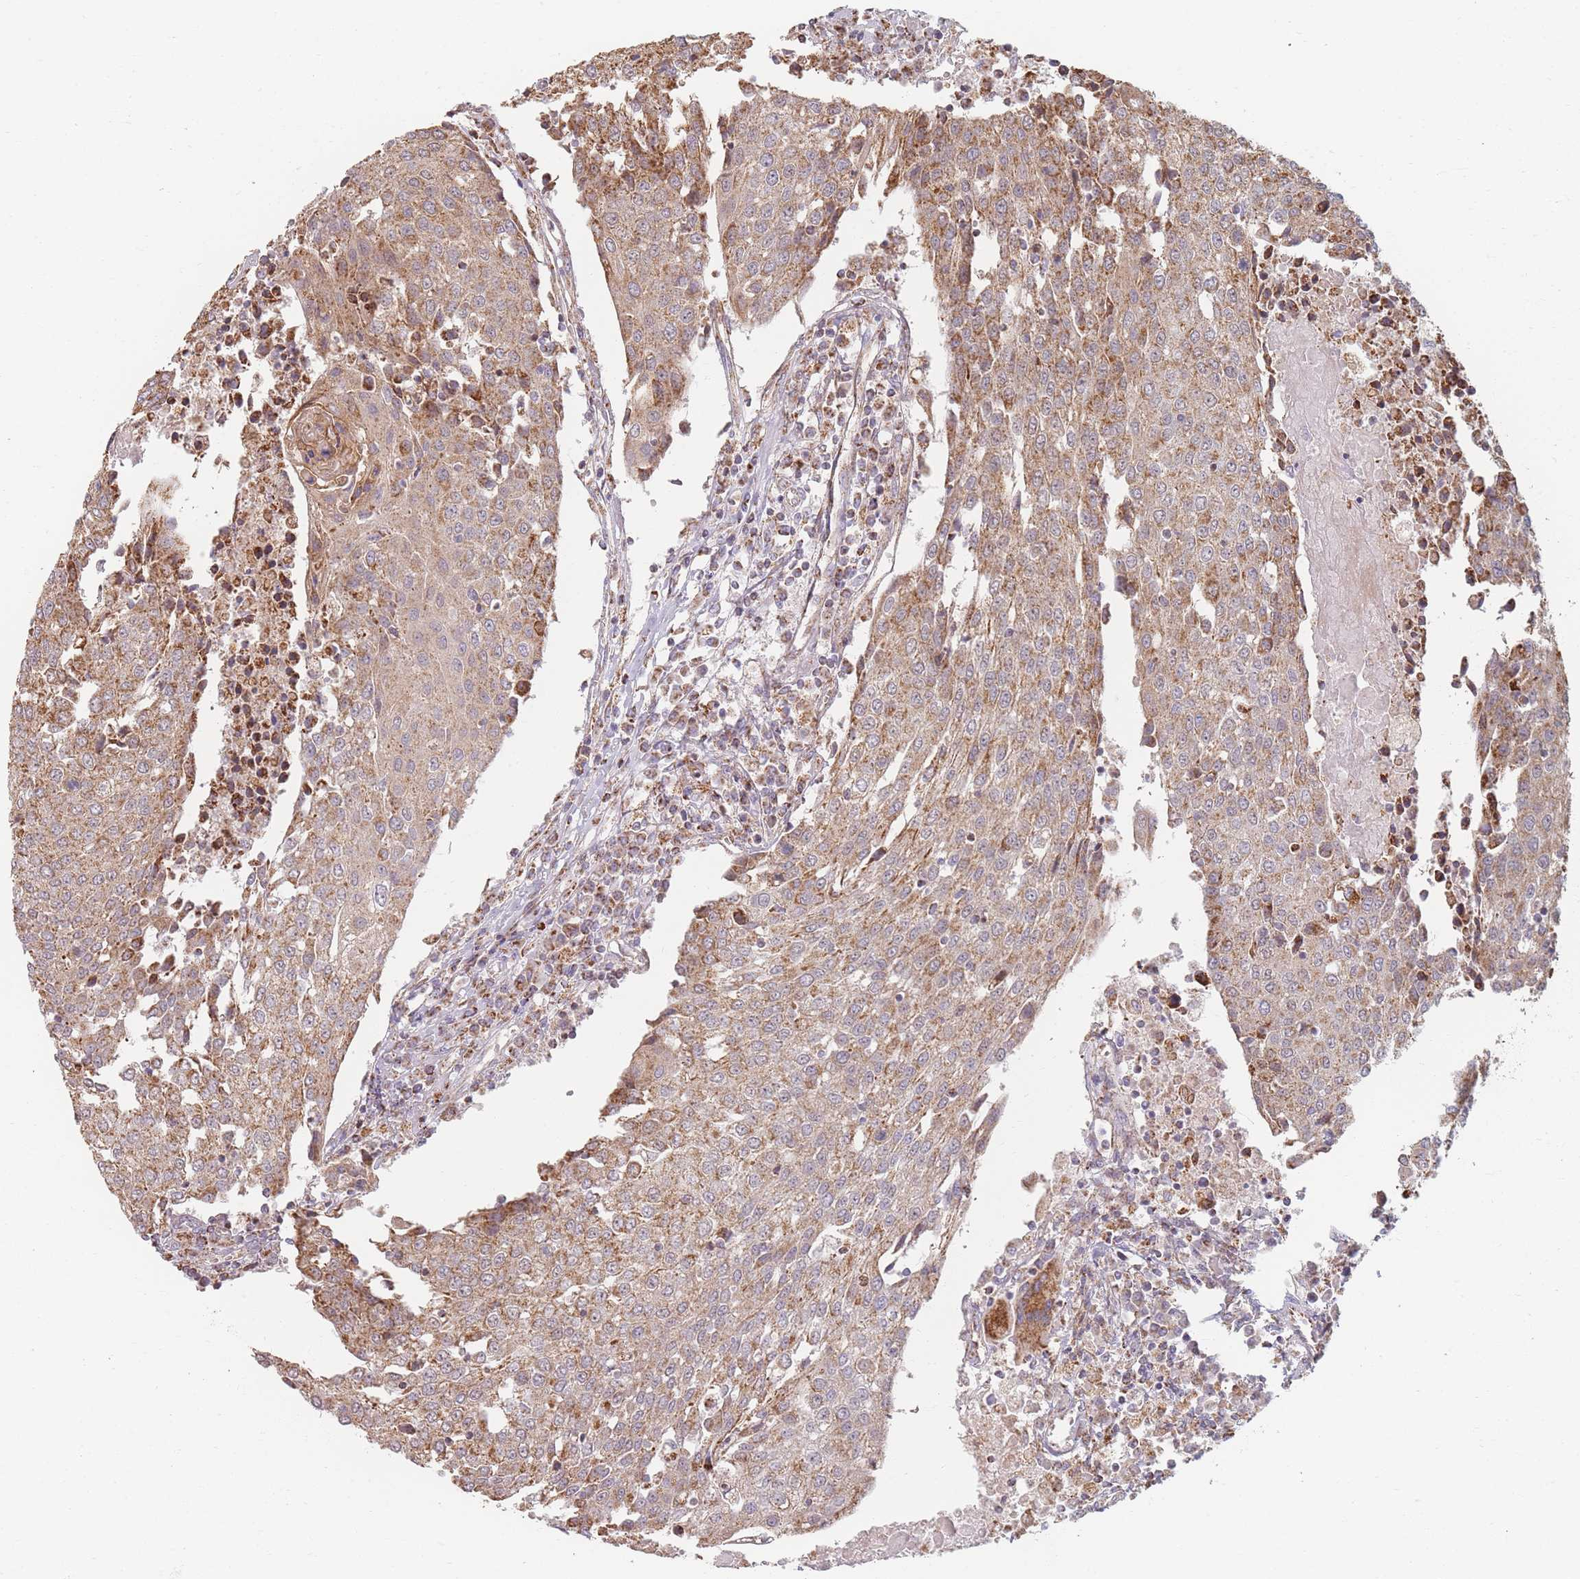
{"staining": {"intensity": "moderate", "quantity": ">75%", "location": "cytoplasmic/membranous"}, "tissue": "urothelial cancer", "cell_type": "Tumor cells", "image_type": "cancer", "snomed": [{"axis": "morphology", "description": "Urothelial carcinoma, High grade"}, {"axis": "topography", "description": "Urinary bladder"}], "caption": "Human urothelial carcinoma (high-grade) stained for a protein (brown) exhibits moderate cytoplasmic/membranous positive positivity in about >75% of tumor cells.", "gene": "ESRP2", "patient": {"sex": "female", "age": 85}}